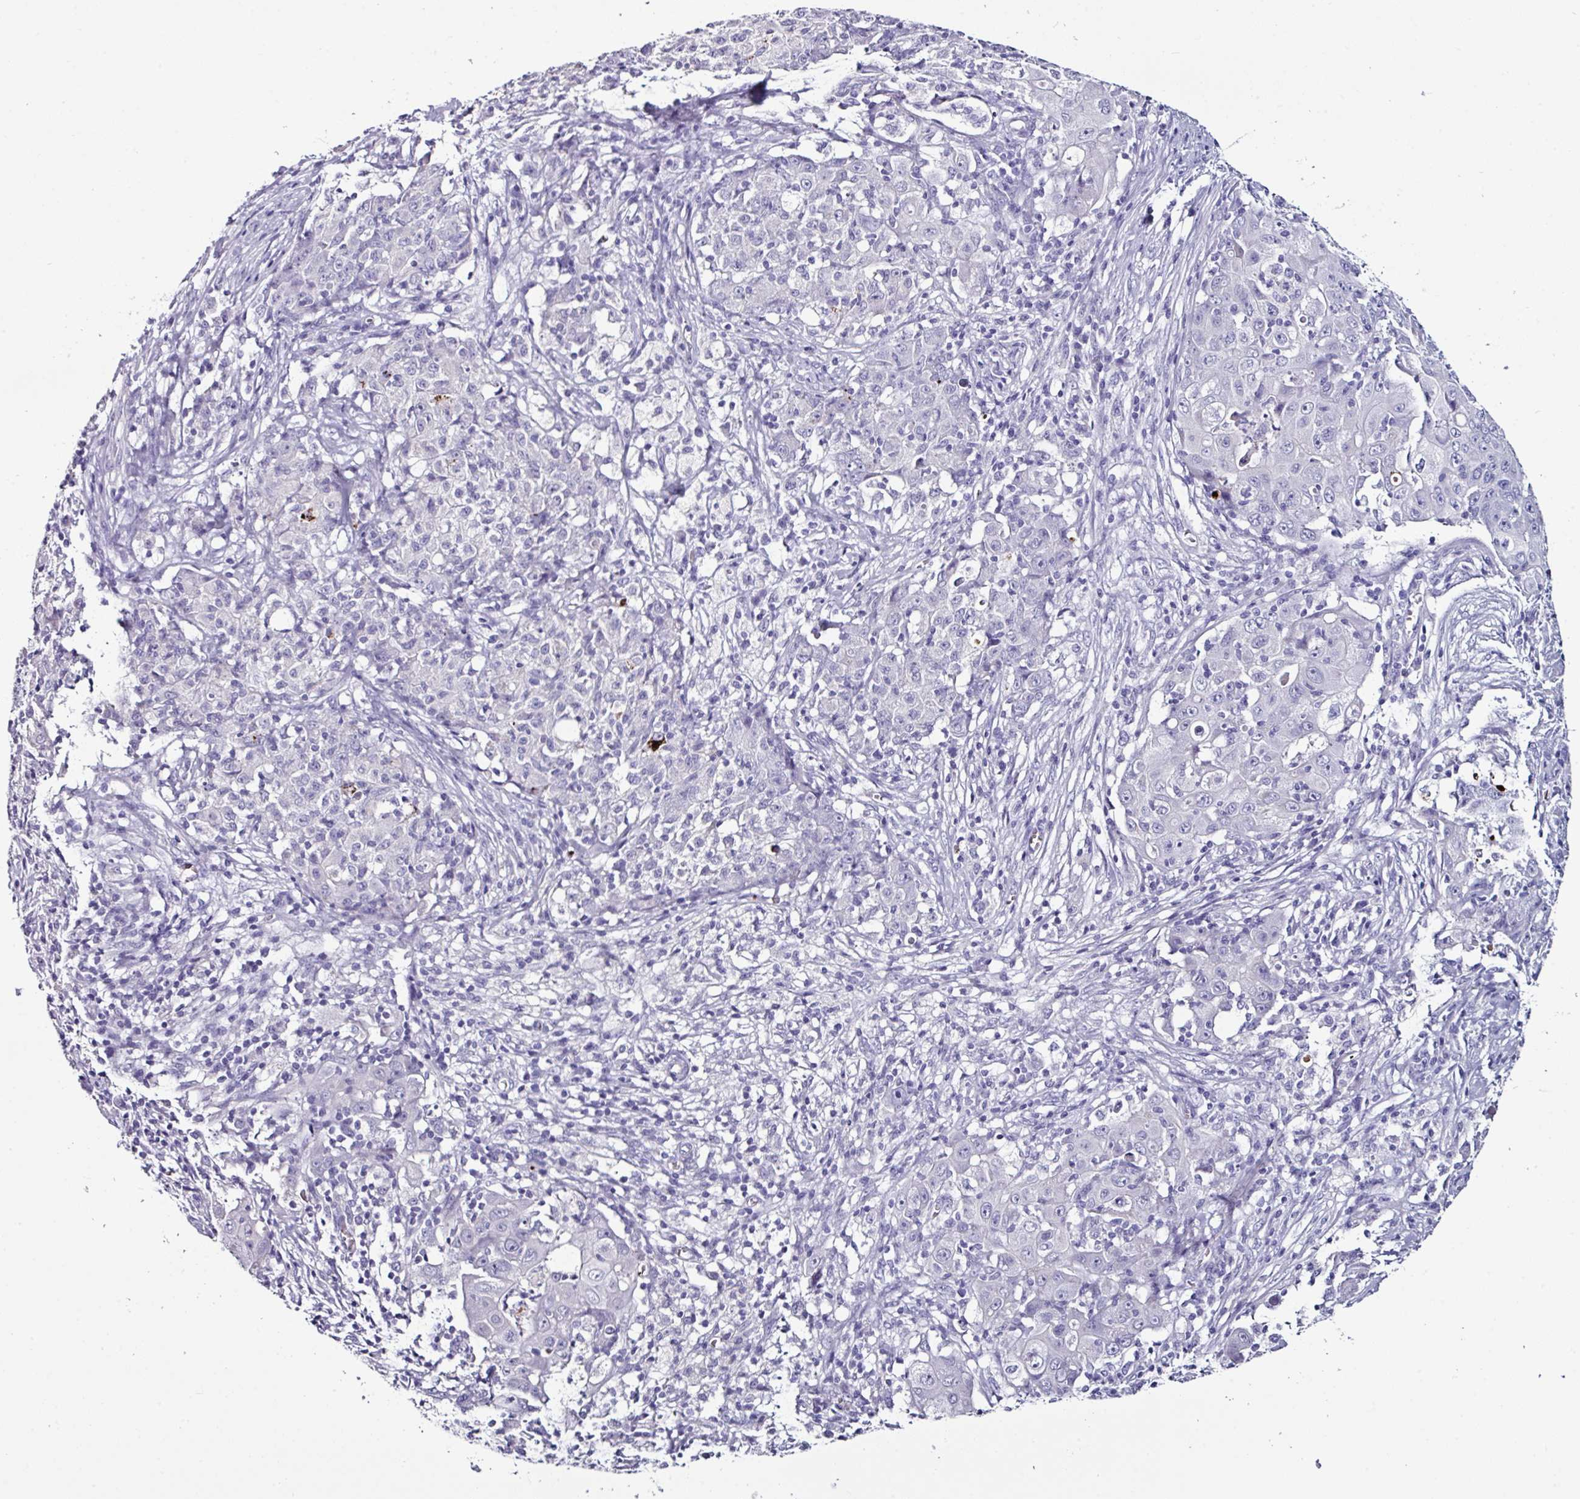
{"staining": {"intensity": "negative", "quantity": "none", "location": "none"}, "tissue": "ovarian cancer", "cell_type": "Tumor cells", "image_type": "cancer", "snomed": [{"axis": "morphology", "description": "Carcinoma, endometroid"}, {"axis": "topography", "description": "Ovary"}], "caption": "Tumor cells are negative for brown protein staining in ovarian cancer.", "gene": "GLP2R", "patient": {"sex": "female", "age": 42}}